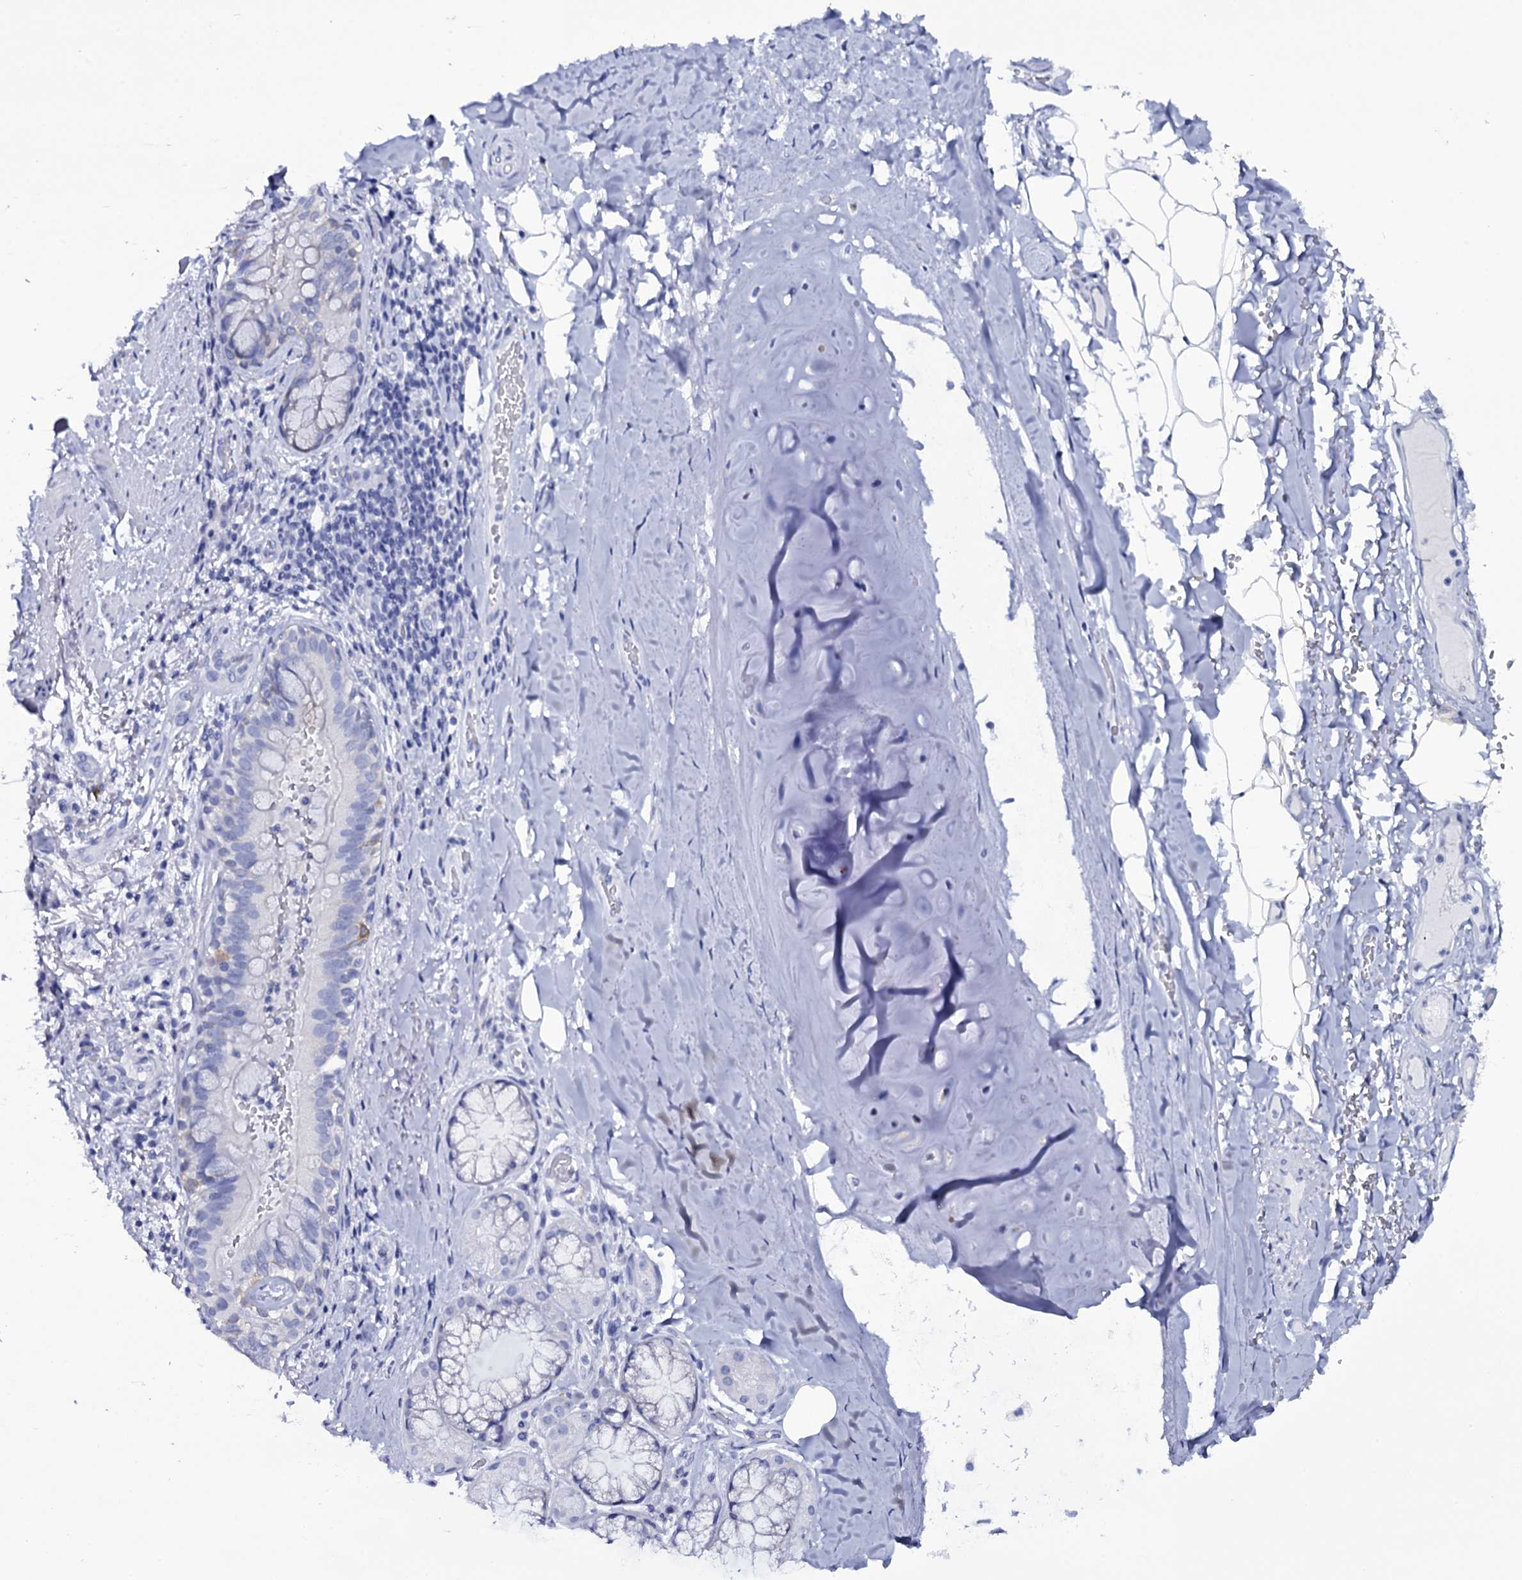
{"staining": {"intensity": "negative", "quantity": "none", "location": "none"}, "tissue": "adipose tissue", "cell_type": "Adipocytes", "image_type": "normal", "snomed": [{"axis": "morphology", "description": "Normal tissue, NOS"}, {"axis": "topography", "description": "Lymph node"}, {"axis": "topography", "description": "Cartilage tissue"}, {"axis": "topography", "description": "Bronchus"}], "caption": "This is an IHC image of normal human adipose tissue. There is no positivity in adipocytes.", "gene": "ITPRID2", "patient": {"sex": "male", "age": 63}}